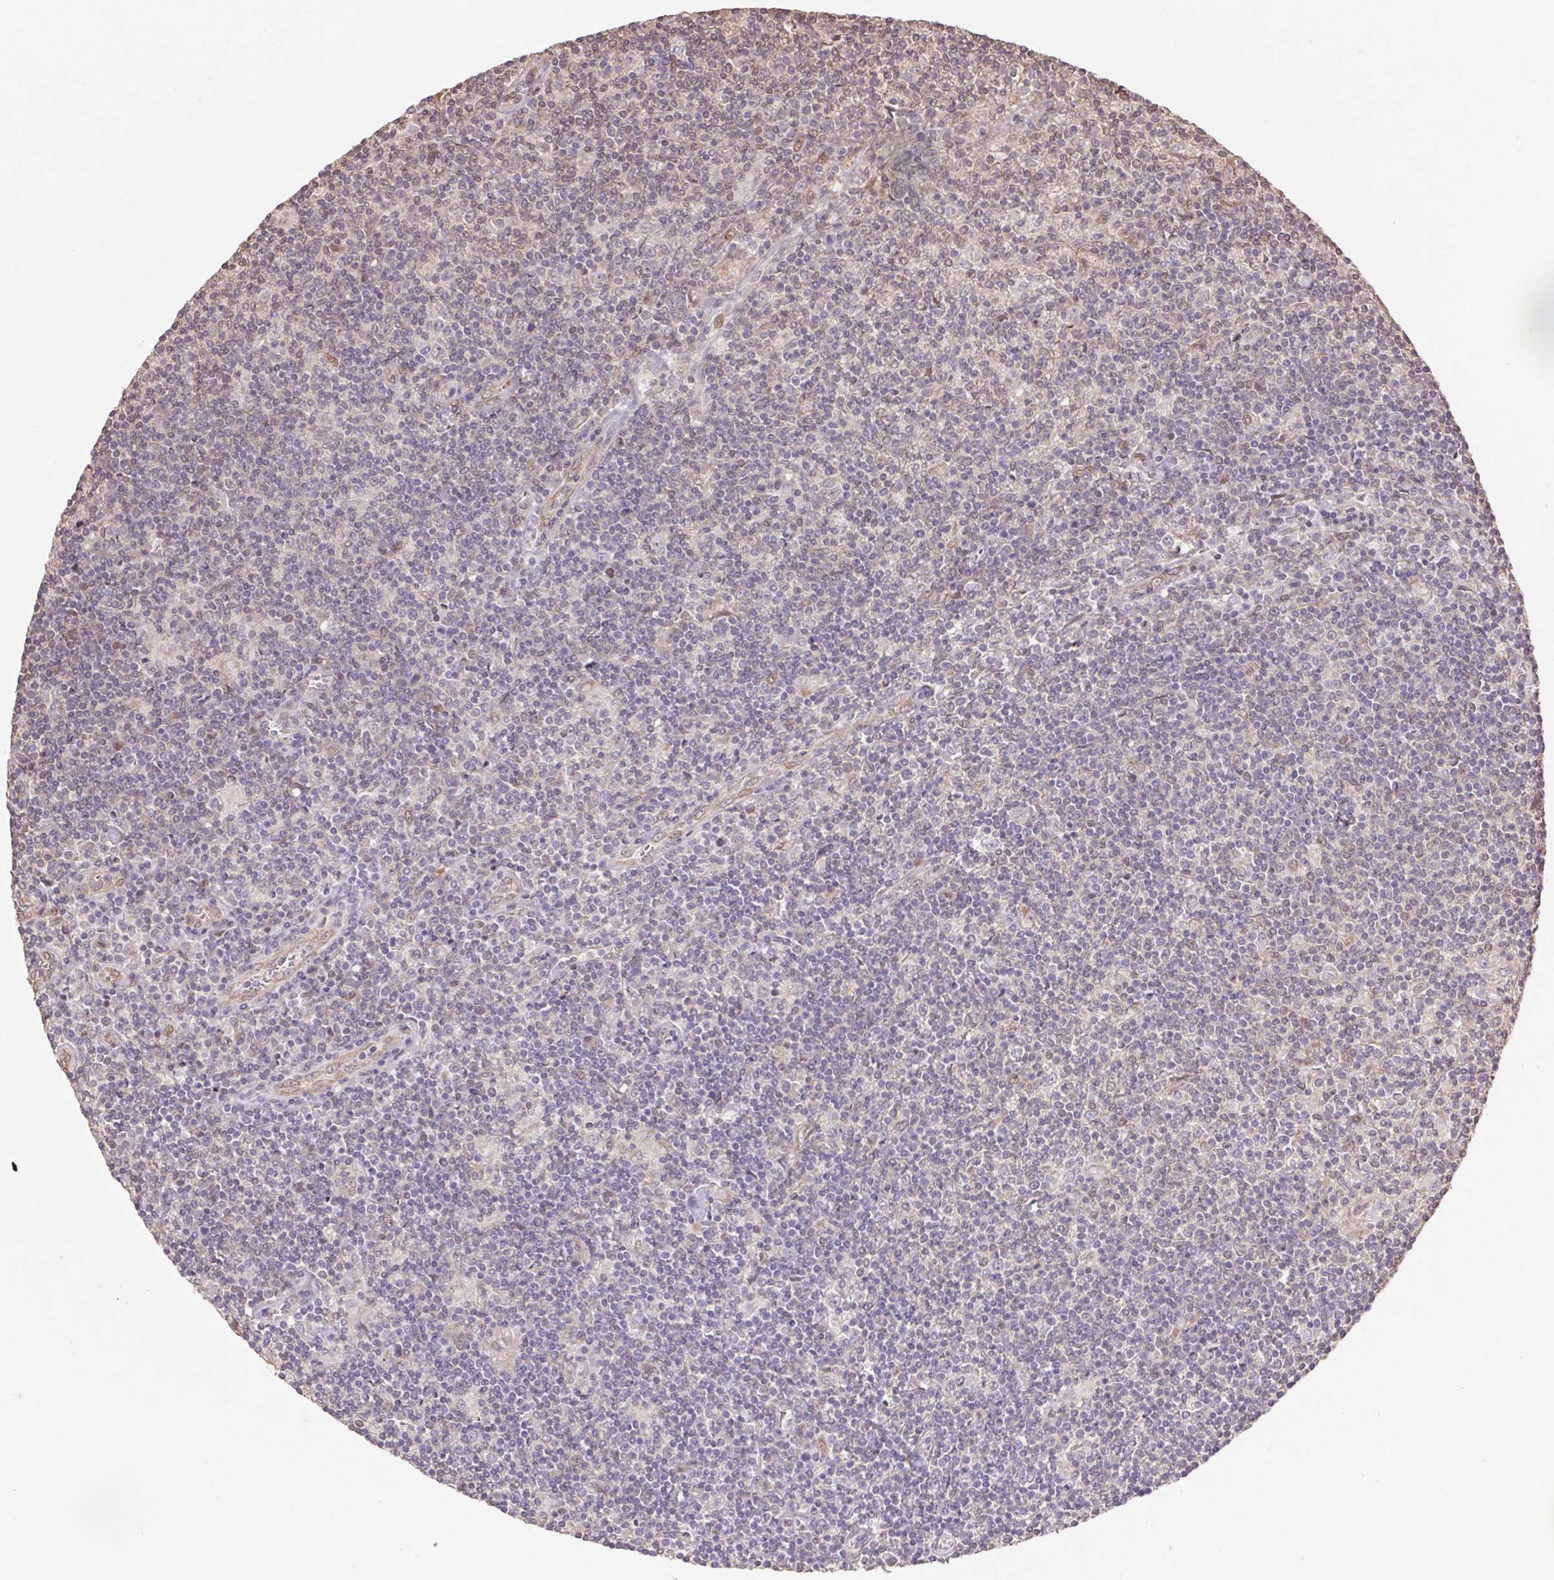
{"staining": {"intensity": "negative", "quantity": "none", "location": "none"}, "tissue": "lymphoma", "cell_type": "Tumor cells", "image_type": "cancer", "snomed": [{"axis": "morphology", "description": "Hodgkin's disease, NOS"}, {"axis": "topography", "description": "Lymph node"}], "caption": "High power microscopy micrograph of an immunohistochemistry micrograph of Hodgkin's disease, revealing no significant positivity in tumor cells. Nuclei are stained in blue.", "gene": "CUTA", "patient": {"sex": "male", "age": 40}}